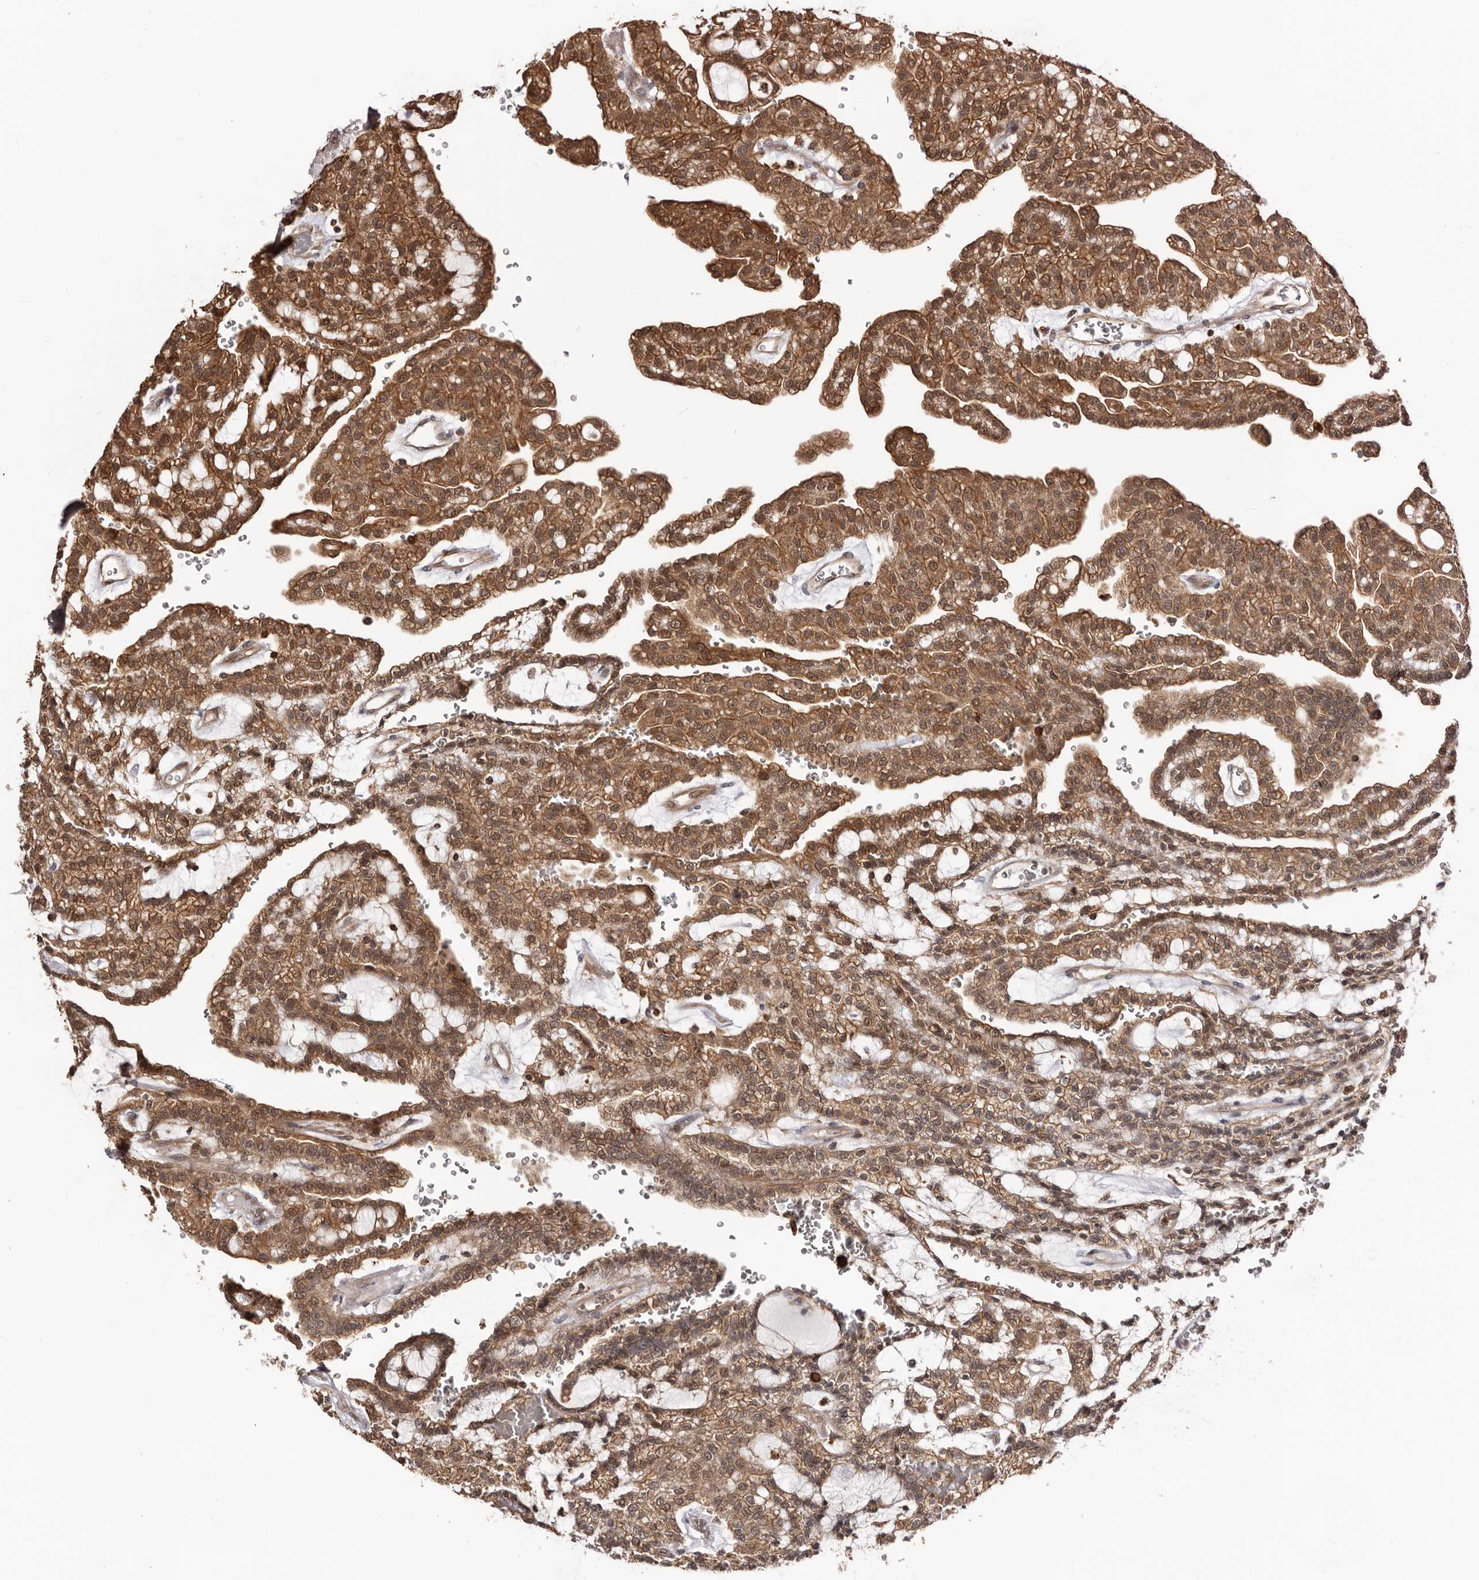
{"staining": {"intensity": "moderate", "quantity": ">75%", "location": "cytoplasmic/membranous"}, "tissue": "renal cancer", "cell_type": "Tumor cells", "image_type": "cancer", "snomed": [{"axis": "morphology", "description": "Adenocarcinoma, NOS"}, {"axis": "topography", "description": "Kidney"}], "caption": "This photomicrograph exhibits immunohistochemistry staining of human adenocarcinoma (renal), with medium moderate cytoplasmic/membranous expression in about >75% of tumor cells.", "gene": "PRR12", "patient": {"sex": "male", "age": 63}}